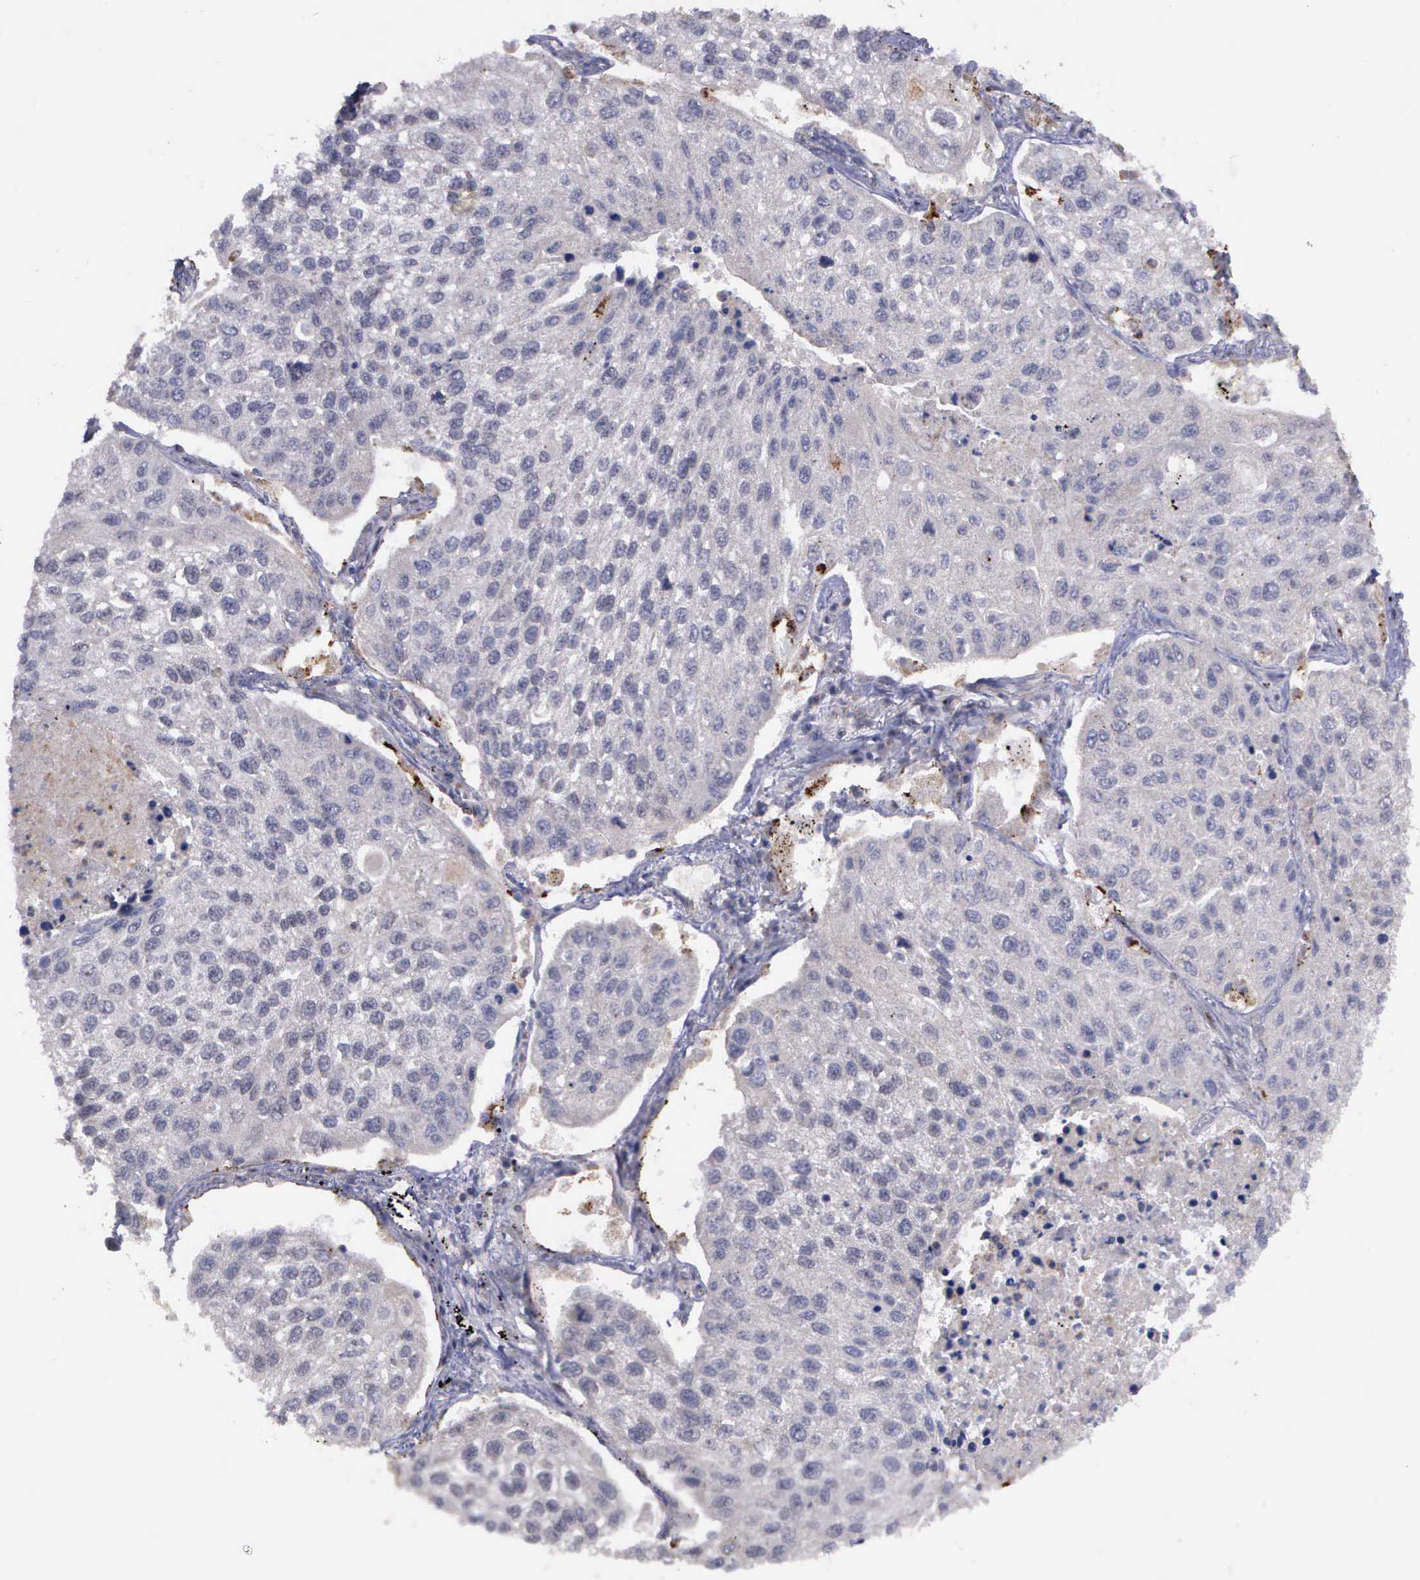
{"staining": {"intensity": "negative", "quantity": "none", "location": "none"}, "tissue": "lung cancer", "cell_type": "Tumor cells", "image_type": "cancer", "snomed": [{"axis": "morphology", "description": "Squamous cell carcinoma, NOS"}, {"axis": "topography", "description": "Lung"}], "caption": "Immunohistochemical staining of human squamous cell carcinoma (lung) displays no significant staining in tumor cells.", "gene": "MAP3K9", "patient": {"sex": "male", "age": 75}}